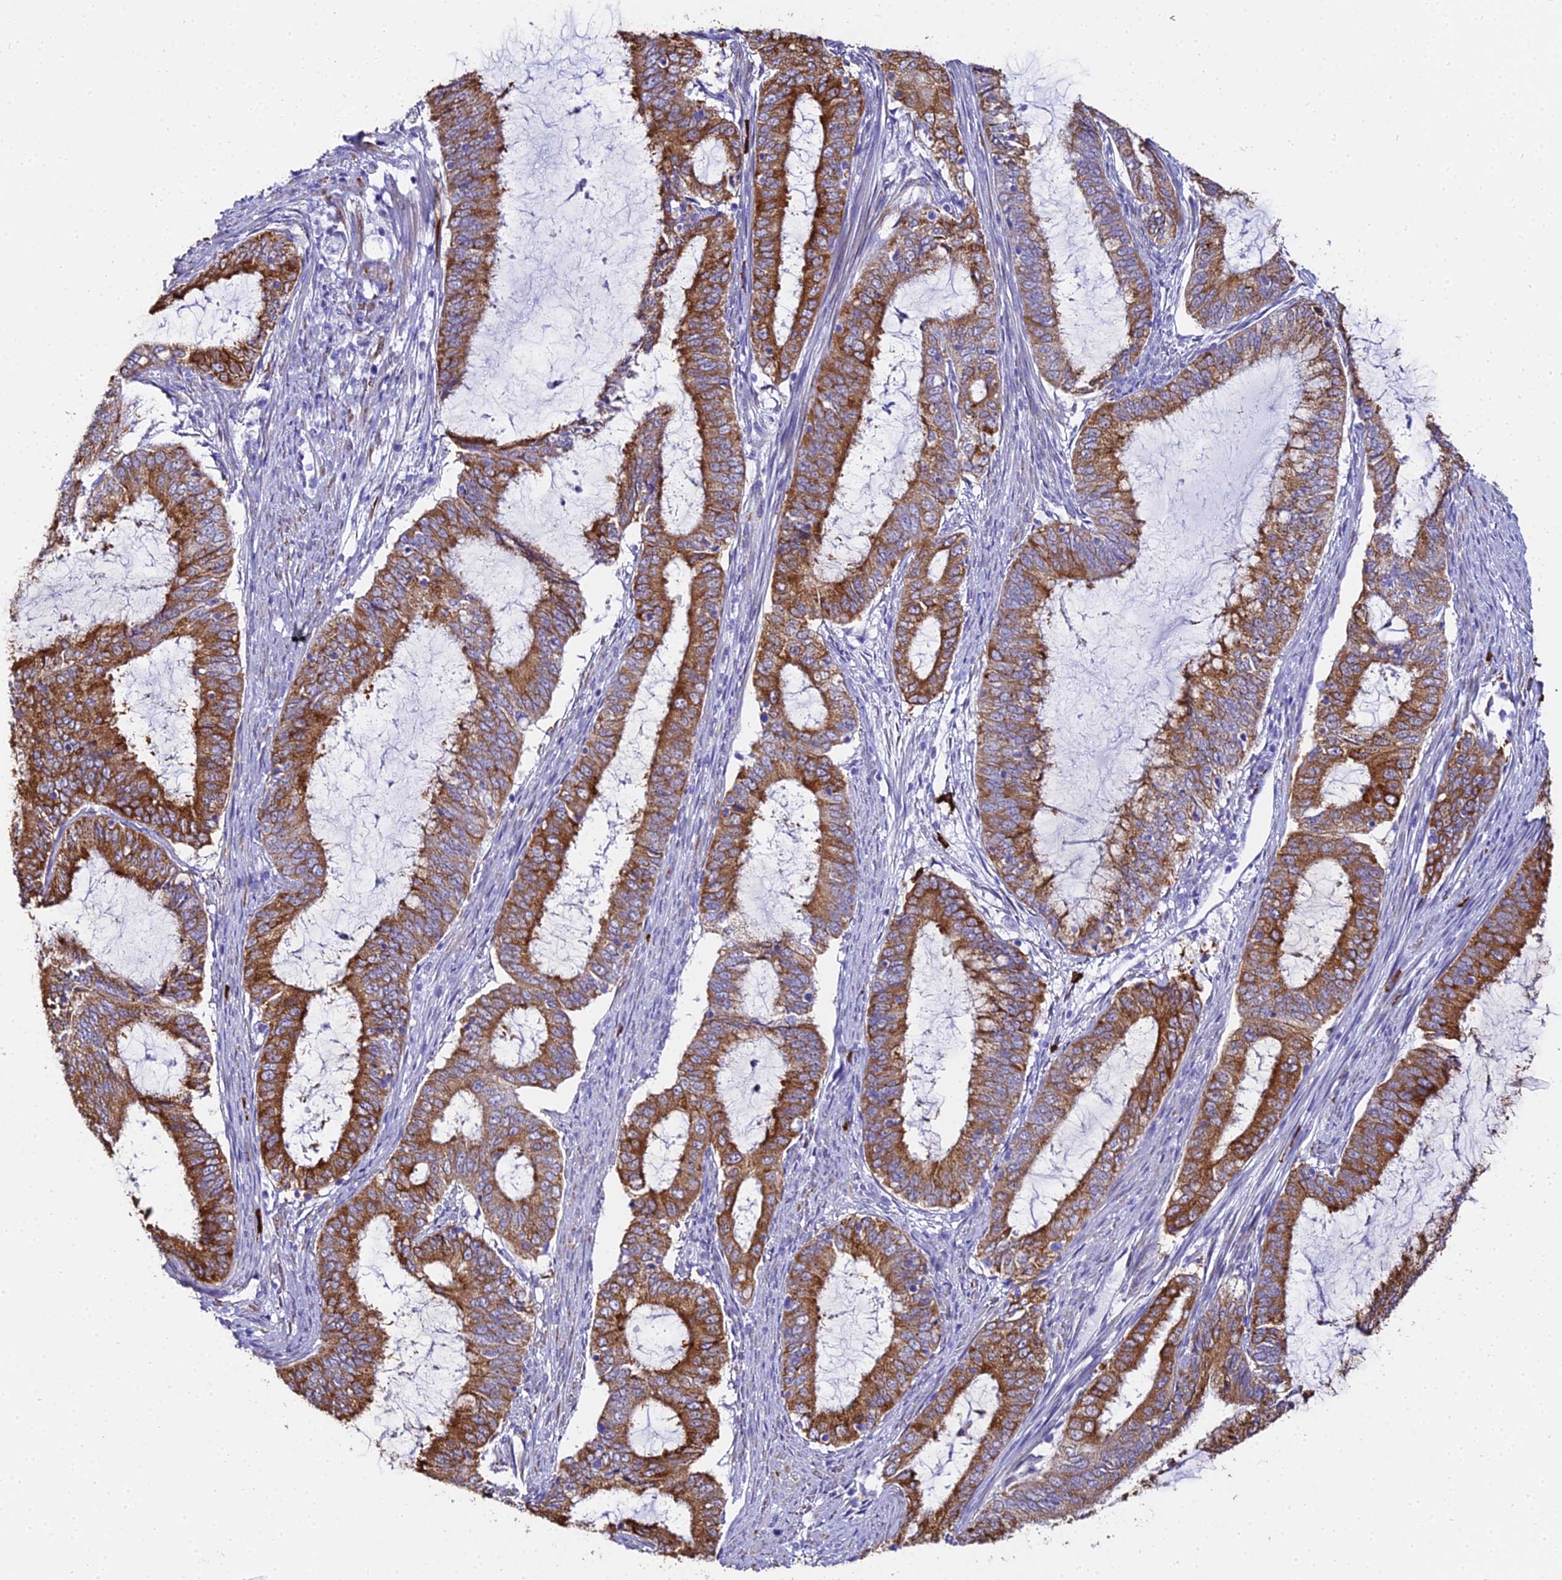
{"staining": {"intensity": "strong", "quantity": ">75%", "location": "cytoplasmic/membranous"}, "tissue": "endometrial cancer", "cell_type": "Tumor cells", "image_type": "cancer", "snomed": [{"axis": "morphology", "description": "Adenocarcinoma, NOS"}, {"axis": "topography", "description": "Endometrium"}], "caption": "Endometrial adenocarcinoma stained with a brown dye shows strong cytoplasmic/membranous positive positivity in about >75% of tumor cells.", "gene": "TXNDC5", "patient": {"sex": "female", "age": 51}}